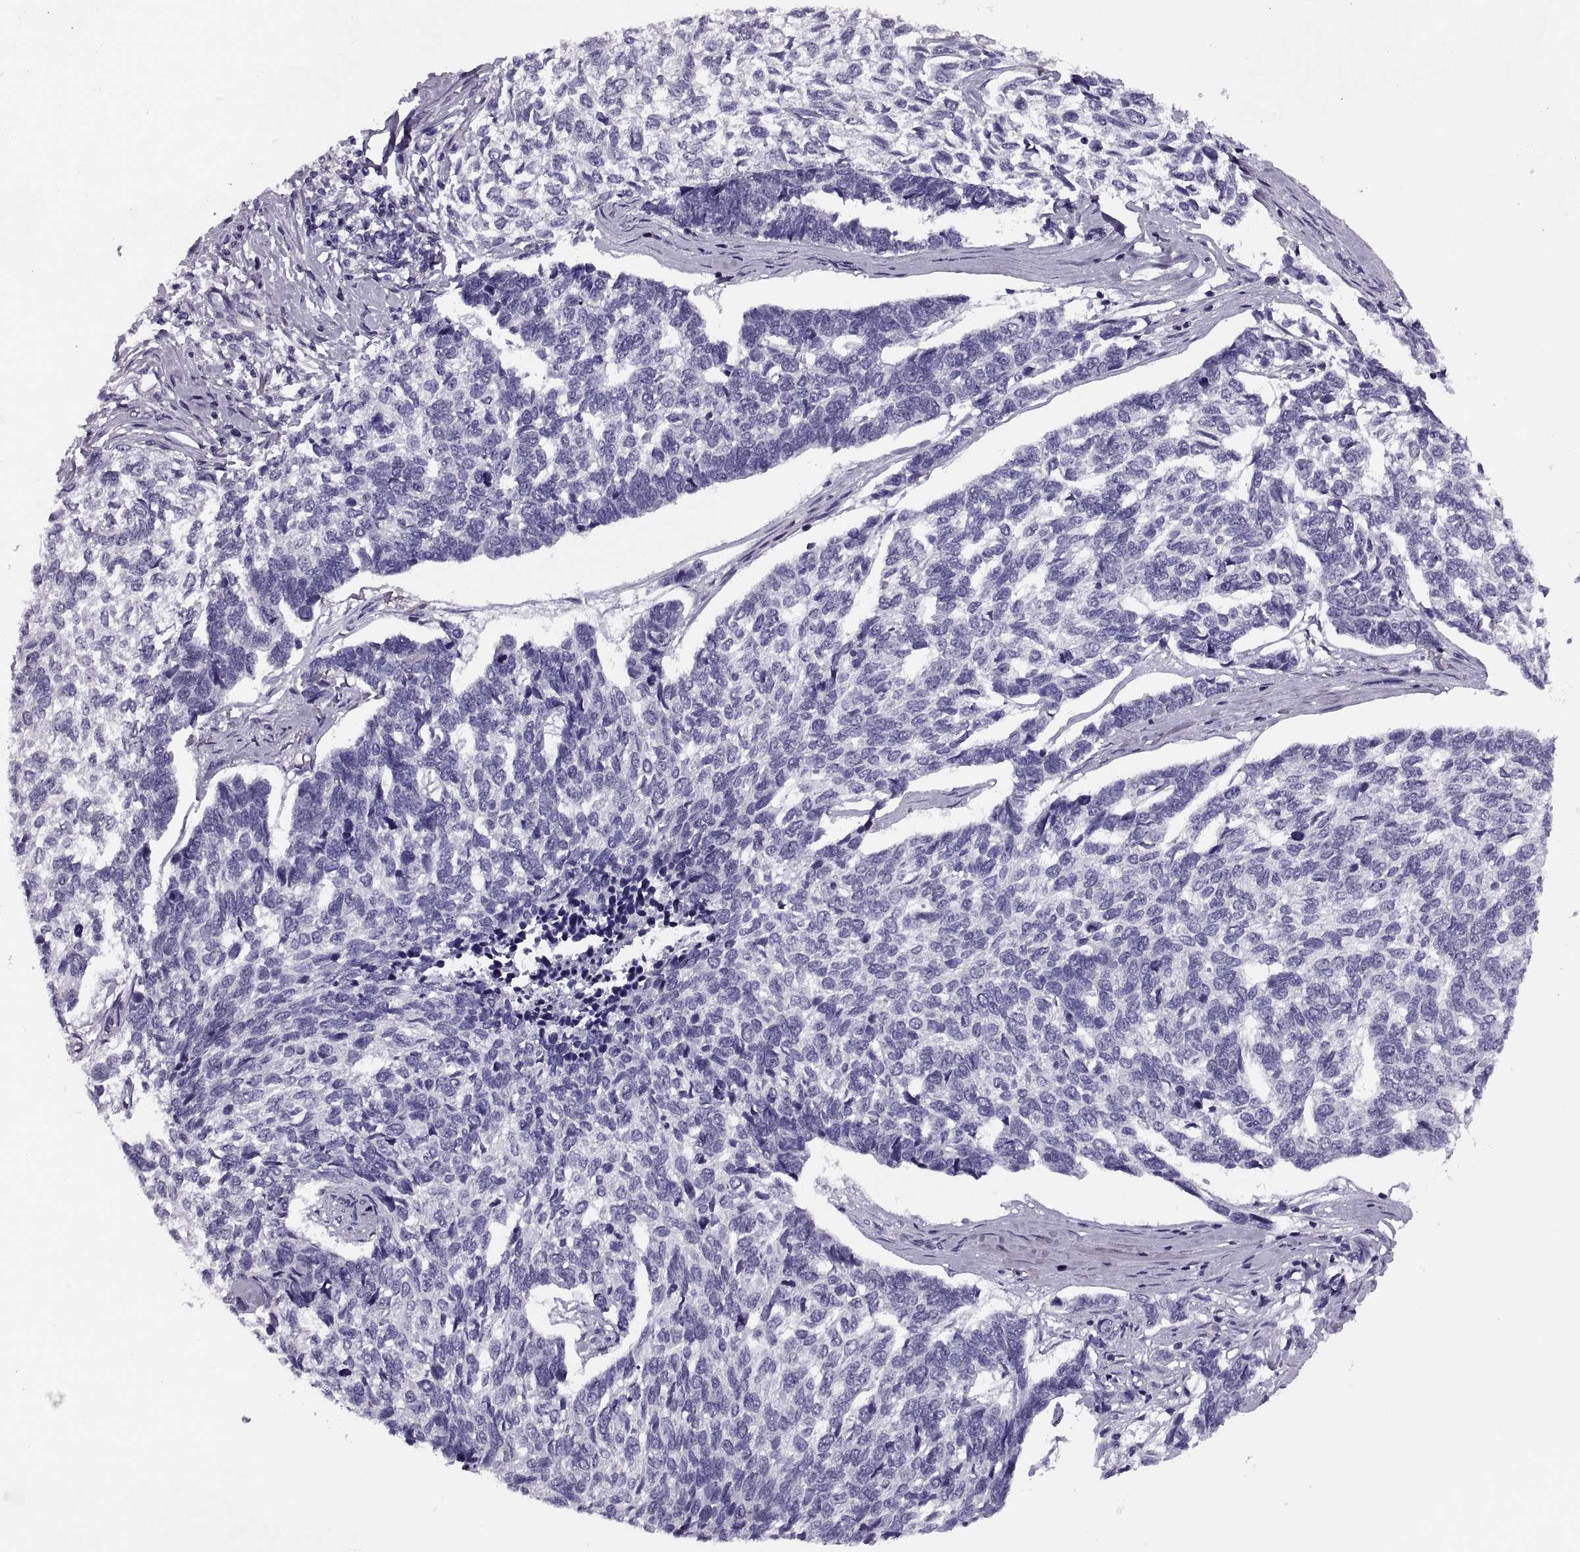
{"staining": {"intensity": "negative", "quantity": "none", "location": "none"}, "tissue": "skin cancer", "cell_type": "Tumor cells", "image_type": "cancer", "snomed": [{"axis": "morphology", "description": "Basal cell carcinoma"}, {"axis": "topography", "description": "Skin"}], "caption": "IHC of skin cancer (basal cell carcinoma) demonstrates no staining in tumor cells.", "gene": "SYNGR4", "patient": {"sex": "female", "age": 65}}